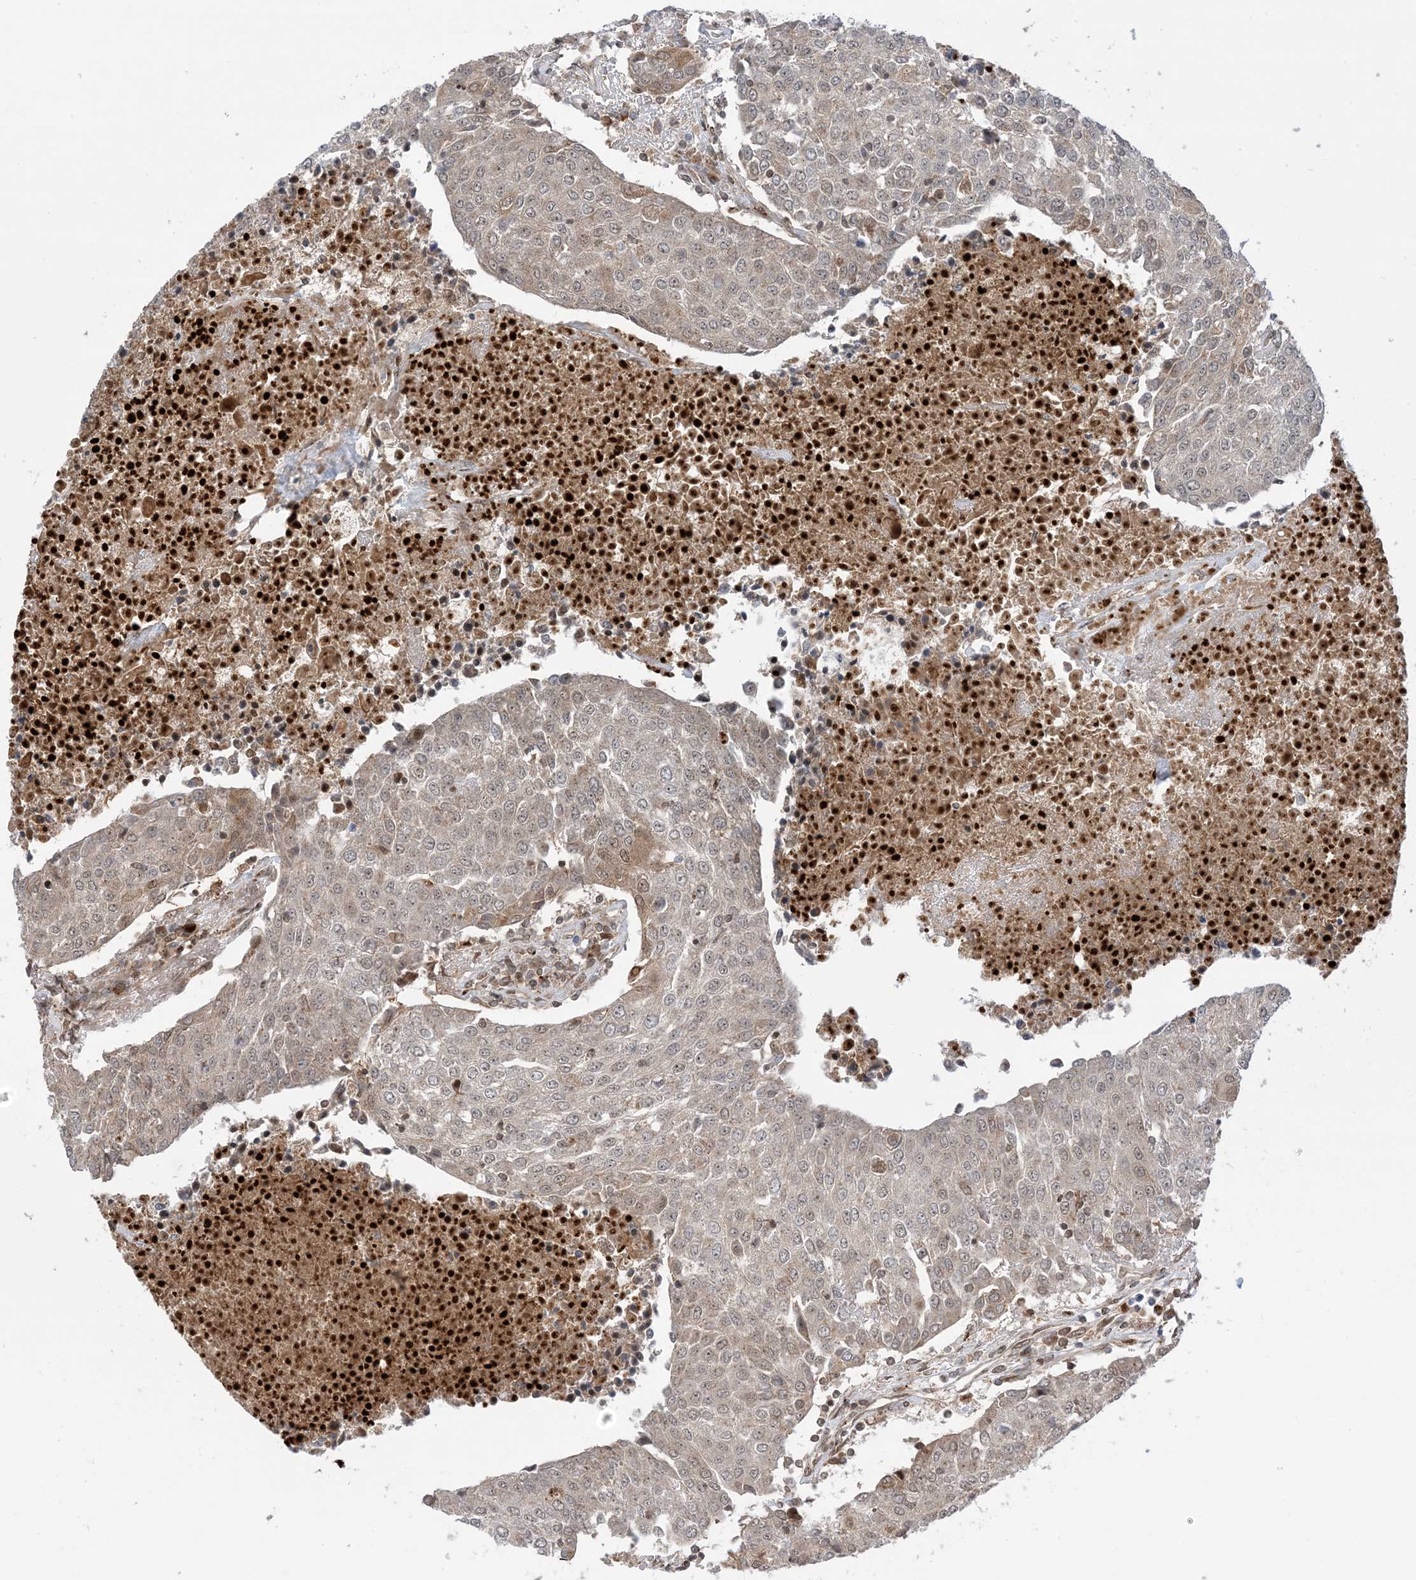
{"staining": {"intensity": "moderate", "quantity": "<25%", "location": "cytoplasmic/membranous"}, "tissue": "urothelial cancer", "cell_type": "Tumor cells", "image_type": "cancer", "snomed": [{"axis": "morphology", "description": "Urothelial carcinoma, High grade"}, {"axis": "topography", "description": "Urinary bladder"}], "caption": "A high-resolution image shows IHC staining of urothelial cancer, which displays moderate cytoplasmic/membranous staining in about <25% of tumor cells. The protein is stained brown, and the nuclei are stained in blue (DAB IHC with brightfield microscopy, high magnification).", "gene": "CASP4", "patient": {"sex": "female", "age": 85}}